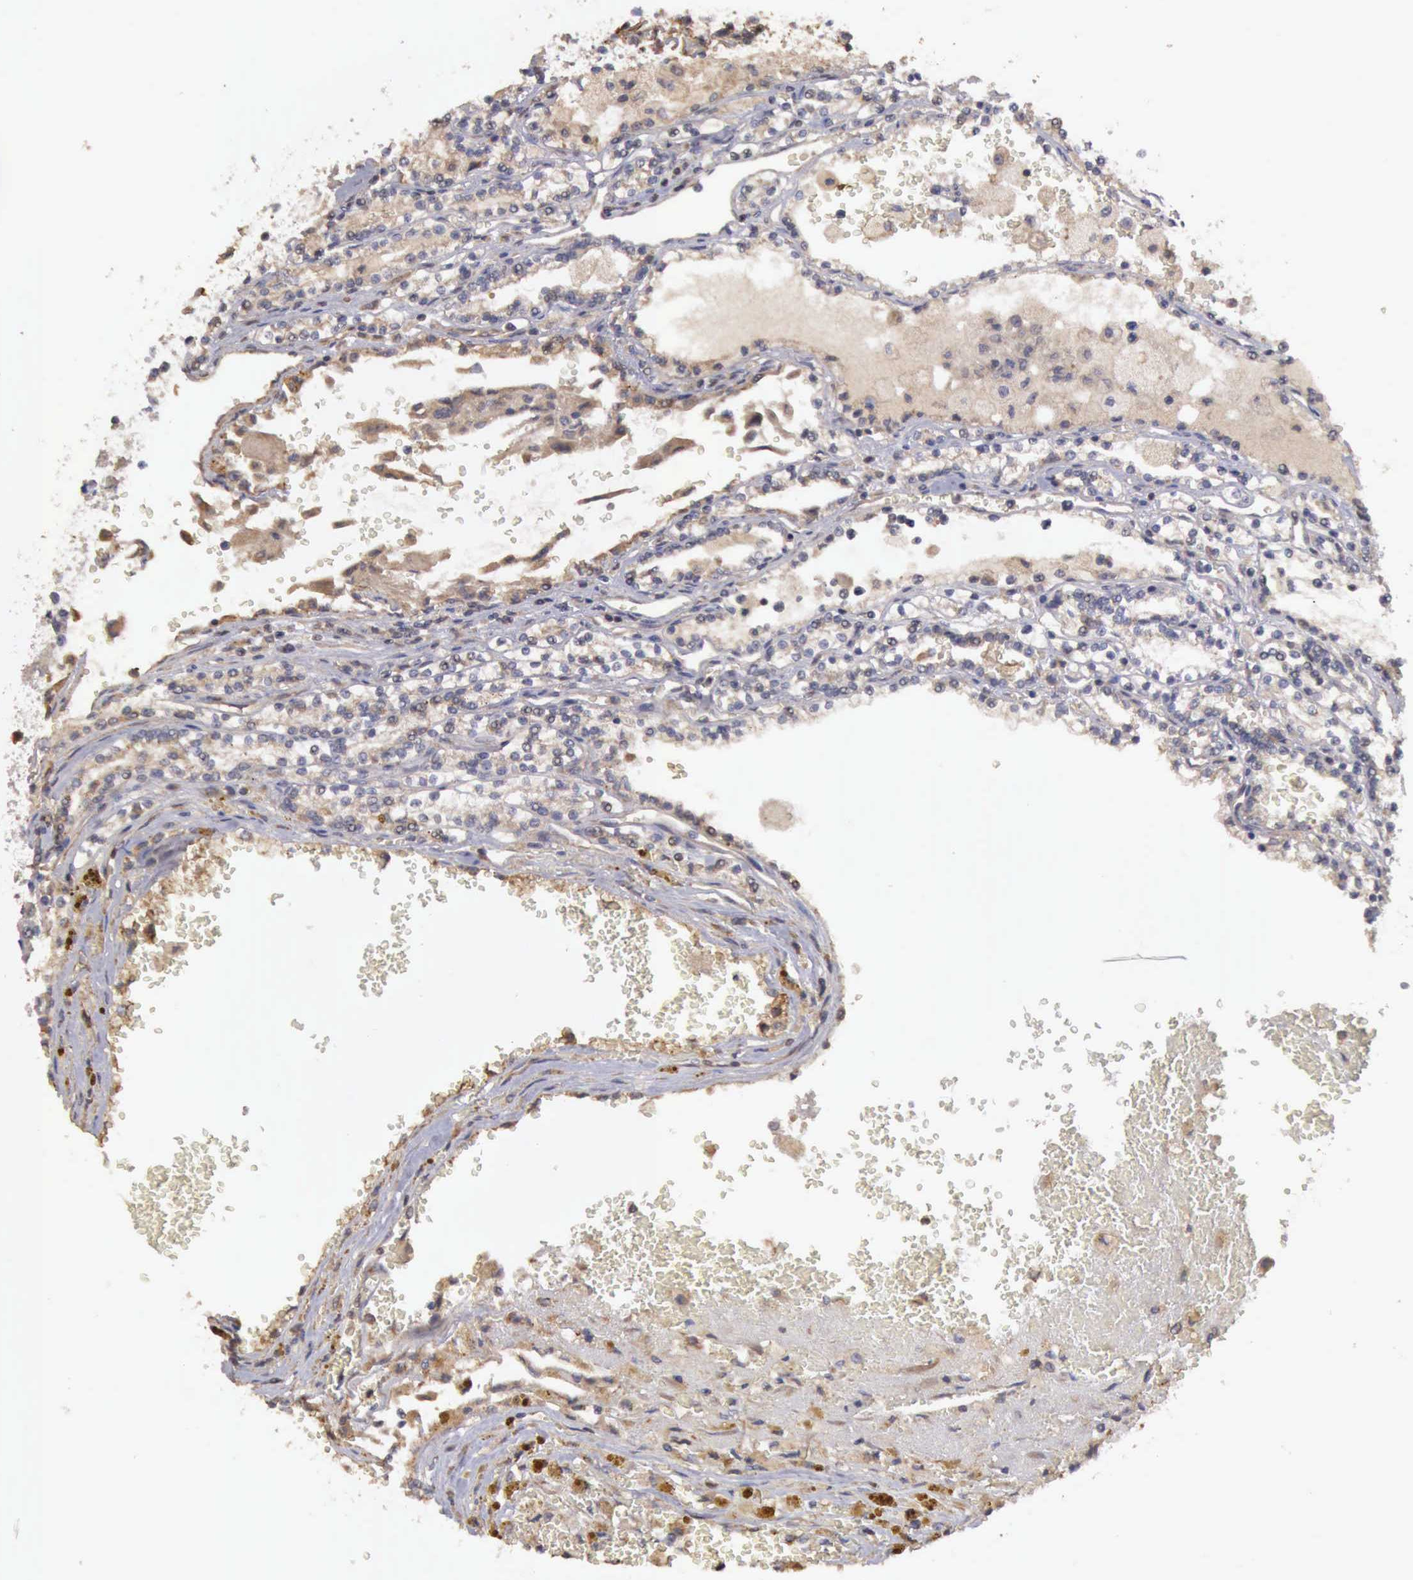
{"staining": {"intensity": "negative", "quantity": "none", "location": "none"}, "tissue": "renal cancer", "cell_type": "Tumor cells", "image_type": "cancer", "snomed": [{"axis": "morphology", "description": "Adenocarcinoma, NOS"}, {"axis": "topography", "description": "Kidney"}], "caption": "A high-resolution histopathology image shows immunohistochemistry staining of renal adenocarcinoma, which shows no significant positivity in tumor cells.", "gene": "BMX", "patient": {"sex": "female", "age": 56}}